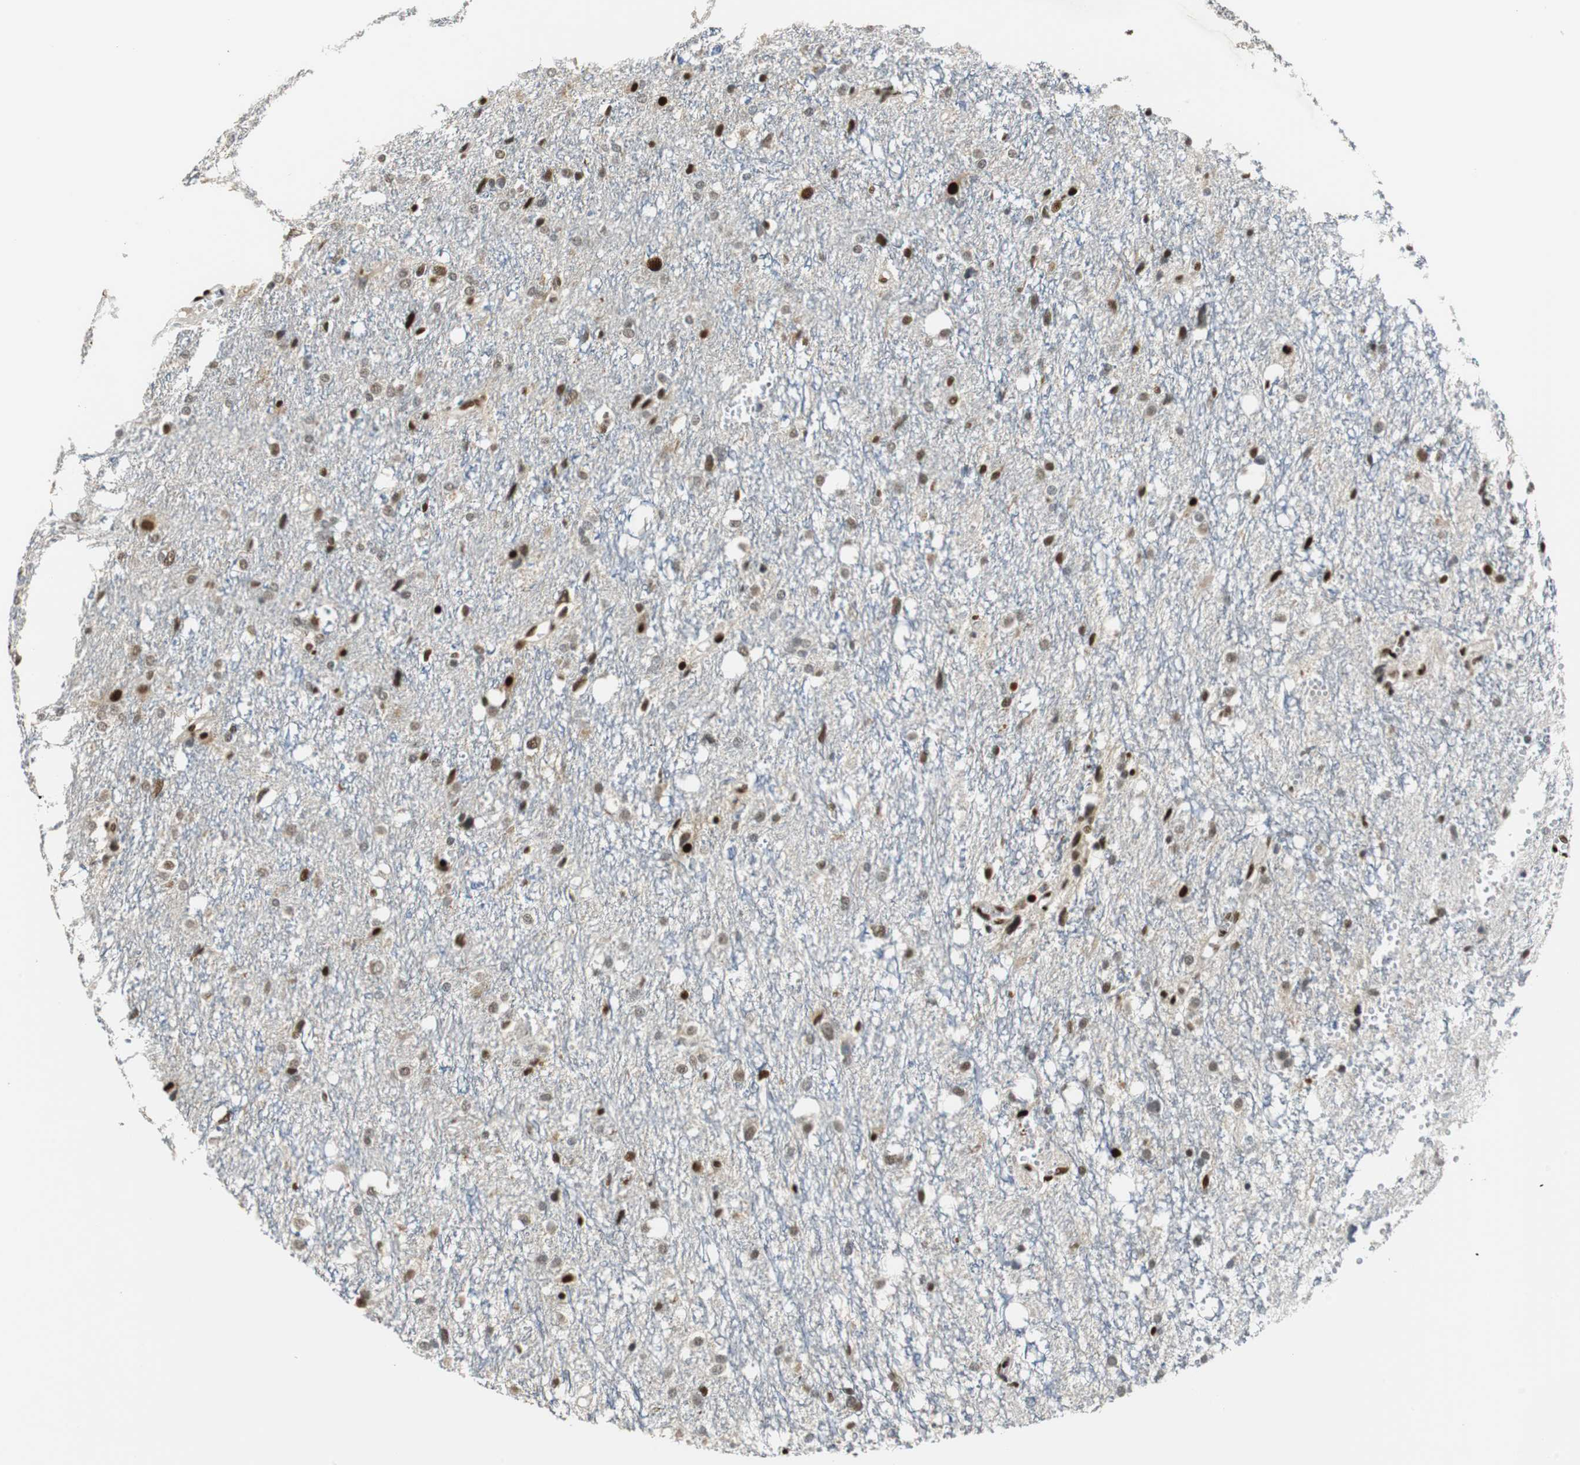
{"staining": {"intensity": "weak", "quantity": "25%-75%", "location": "cytoplasmic/membranous,nuclear"}, "tissue": "glioma", "cell_type": "Tumor cells", "image_type": "cancer", "snomed": [{"axis": "morphology", "description": "Glioma, malignant, High grade"}, {"axis": "topography", "description": "Brain"}], "caption": "A brown stain shows weak cytoplasmic/membranous and nuclear staining of a protein in human glioma tumor cells.", "gene": "HDAC1", "patient": {"sex": "female", "age": 59}}